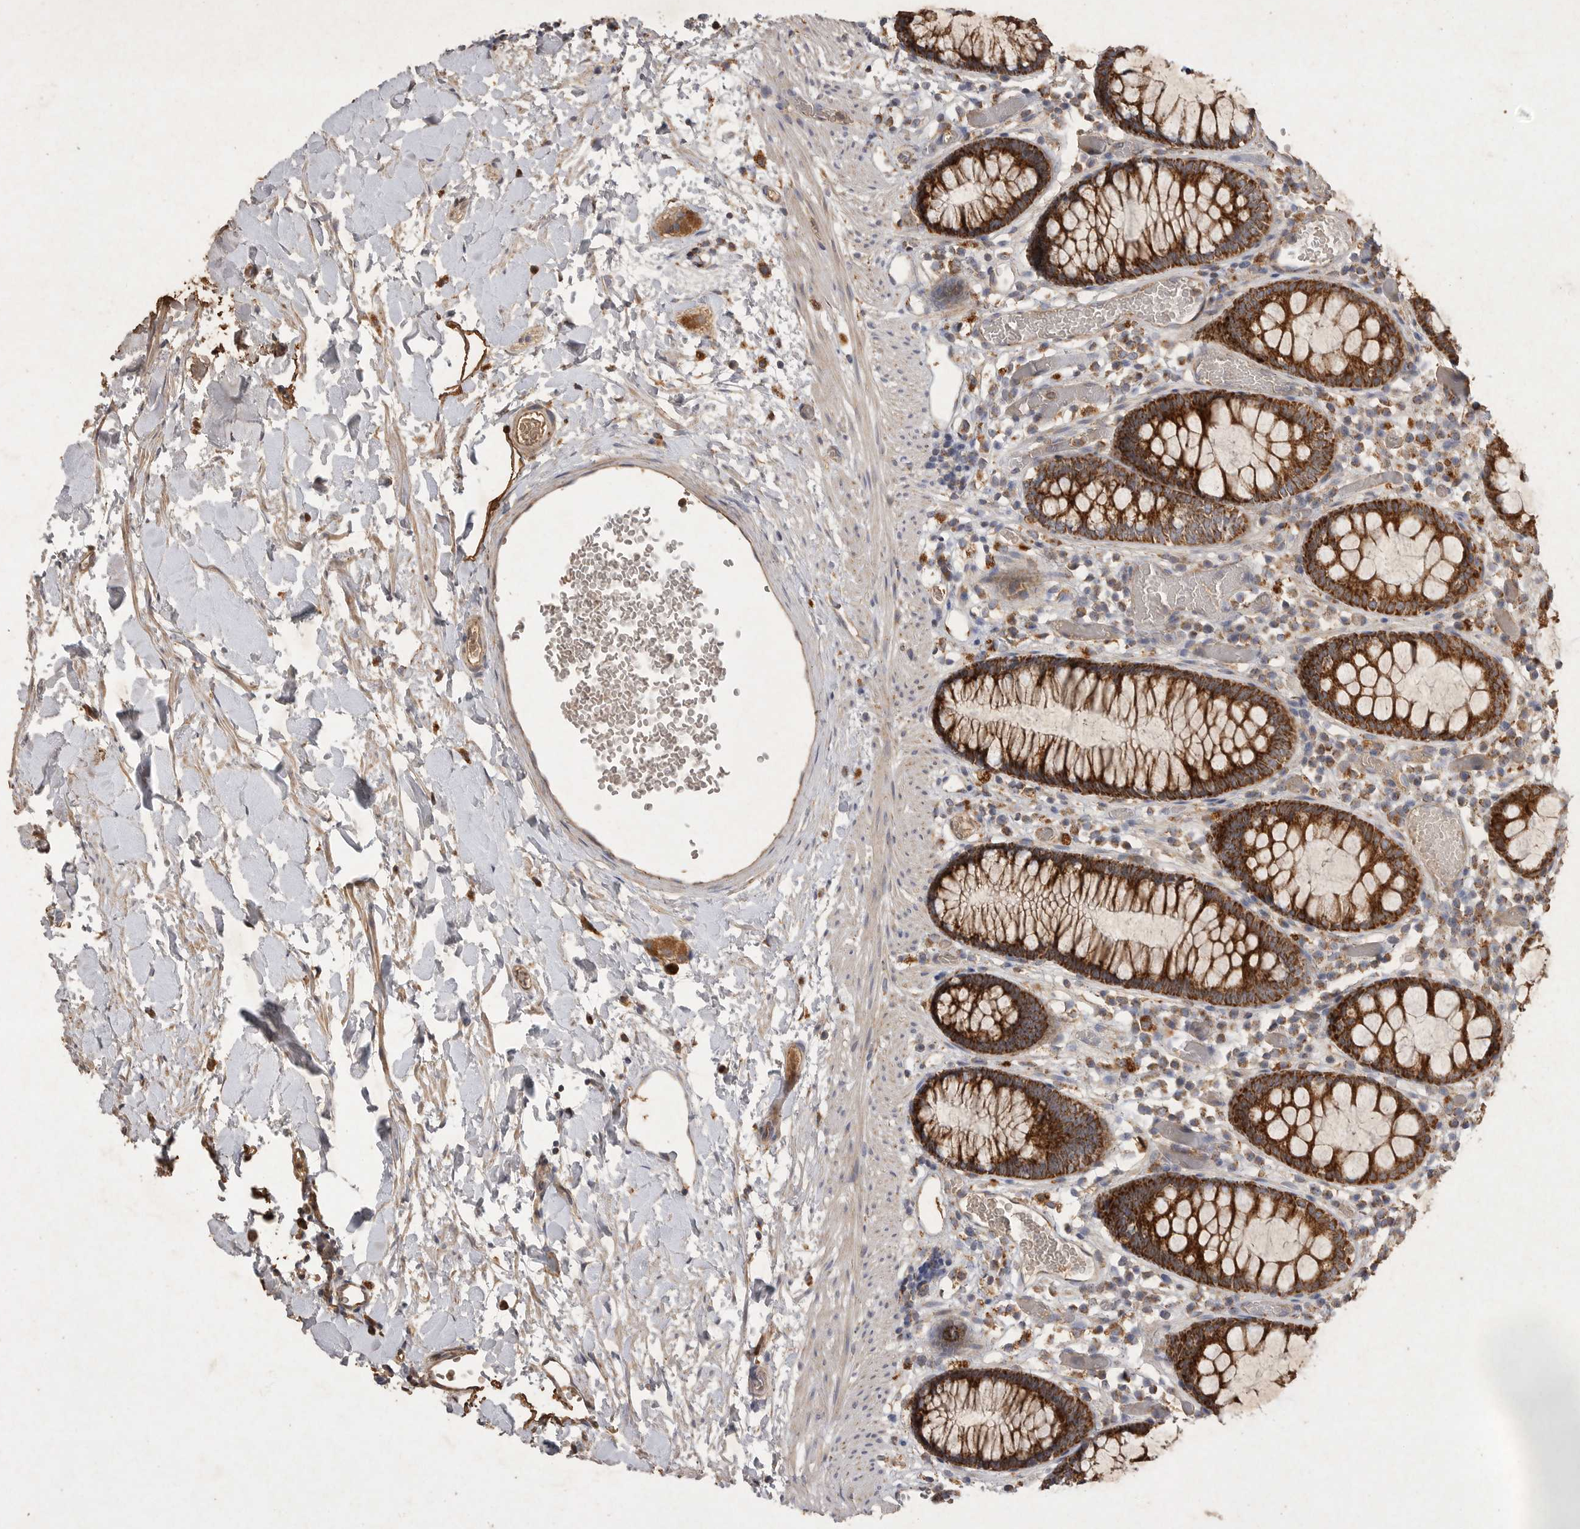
{"staining": {"intensity": "moderate", "quantity": ">75%", "location": "cytoplasmic/membranous"}, "tissue": "colon", "cell_type": "Endothelial cells", "image_type": "normal", "snomed": [{"axis": "morphology", "description": "Normal tissue, NOS"}, {"axis": "topography", "description": "Colon"}], "caption": "Moderate cytoplasmic/membranous protein positivity is identified in approximately >75% of endothelial cells in colon.", "gene": "MRPL41", "patient": {"sex": "male", "age": 14}}